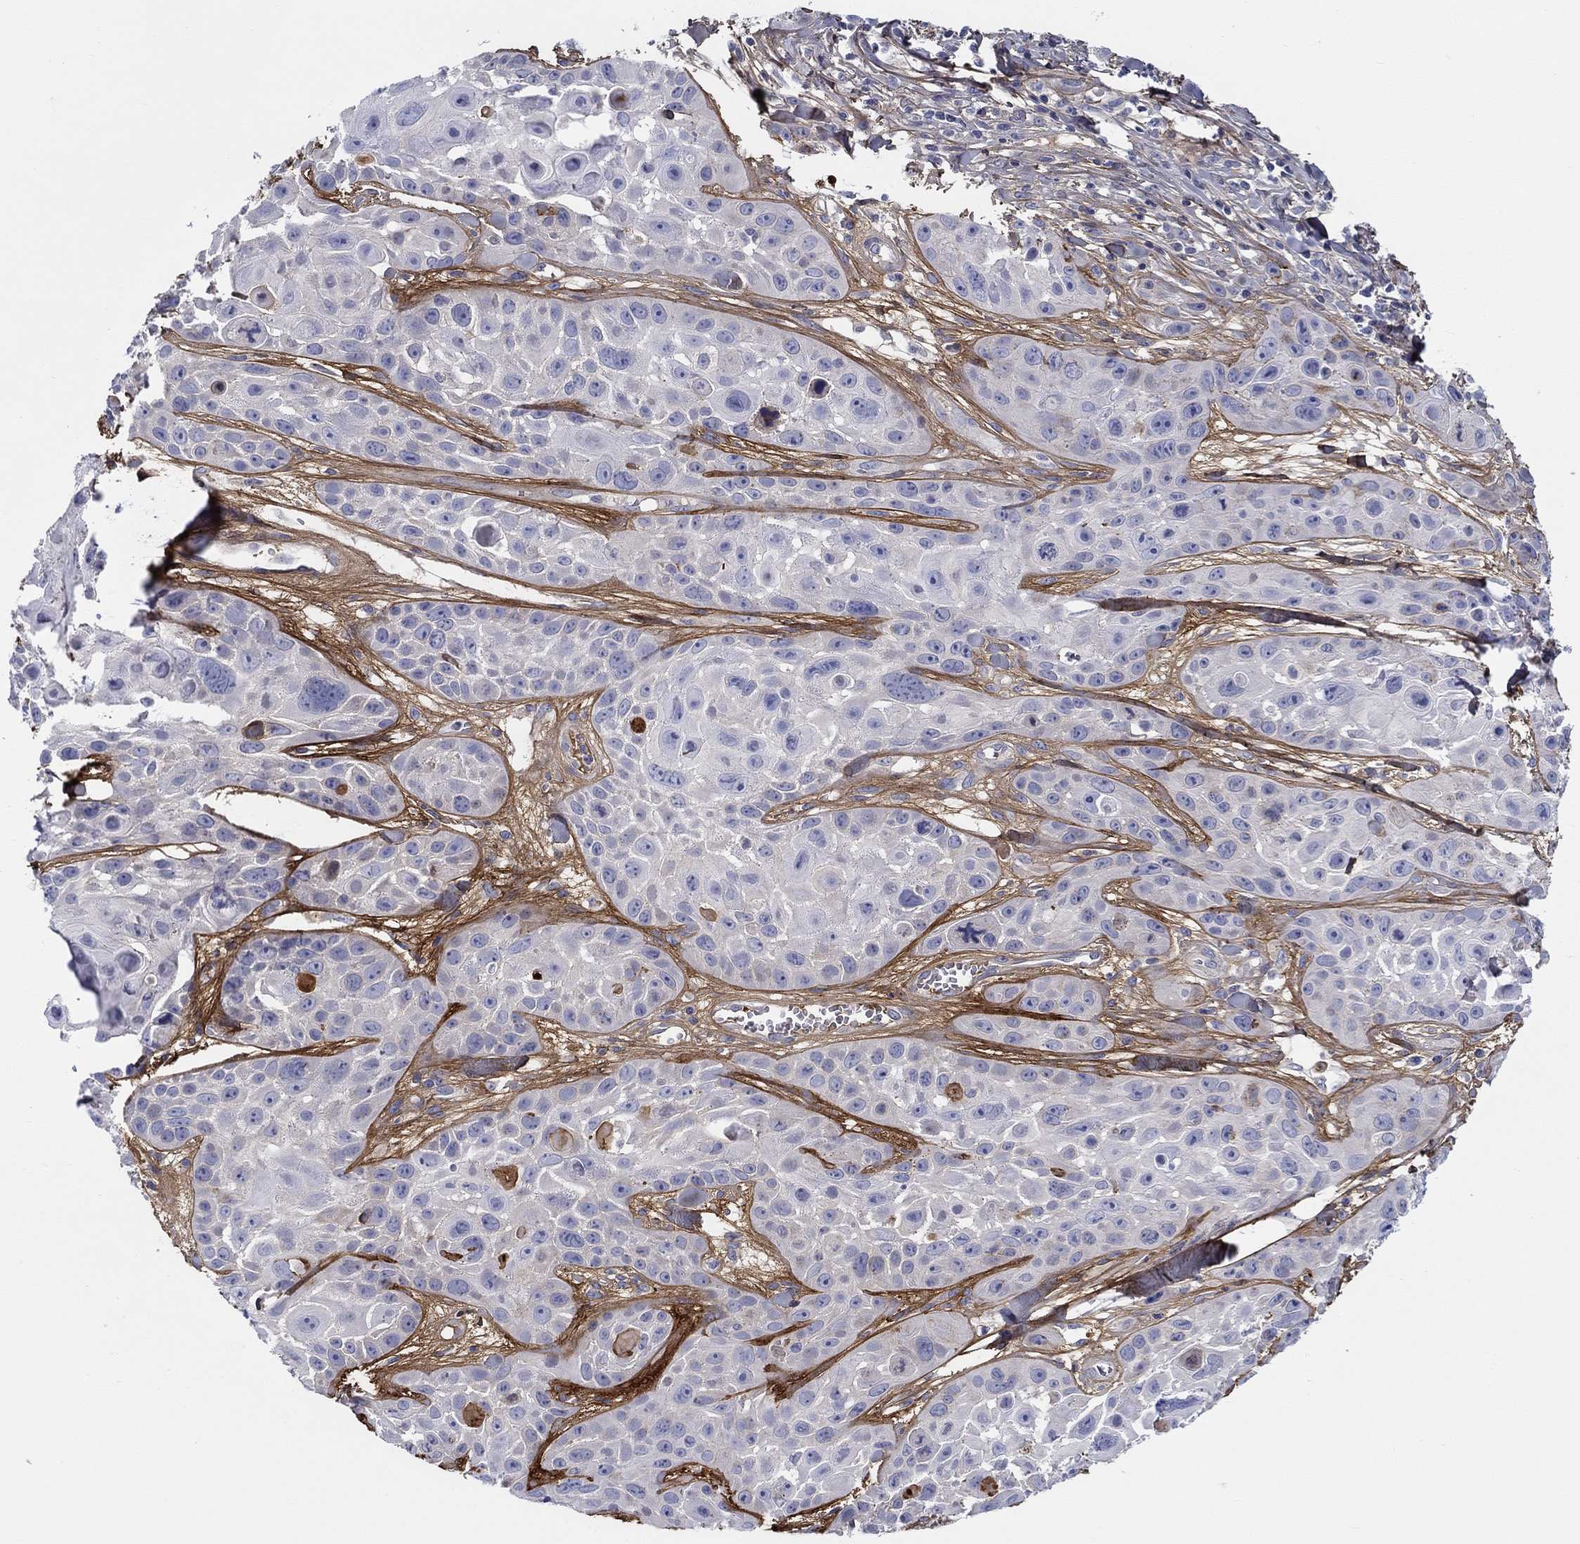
{"staining": {"intensity": "negative", "quantity": "none", "location": "none"}, "tissue": "skin cancer", "cell_type": "Tumor cells", "image_type": "cancer", "snomed": [{"axis": "morphology", "description": "Squamous cell carcinoma, NOS"}, {"axis": "topography", "description": "Skin"}, {"axis": "topography", "description": "Anal"}], "caption": "This histopathology image is of skin cancer (squamous cell carcinoma) stained with immunohistochemistry (IHC) to label a protein in brown with the nuclei are counter-stained blue. There is no expression in tumor cells.", "gene": "HAPLN4", "patient": {"sex": "female", "age": 75}}